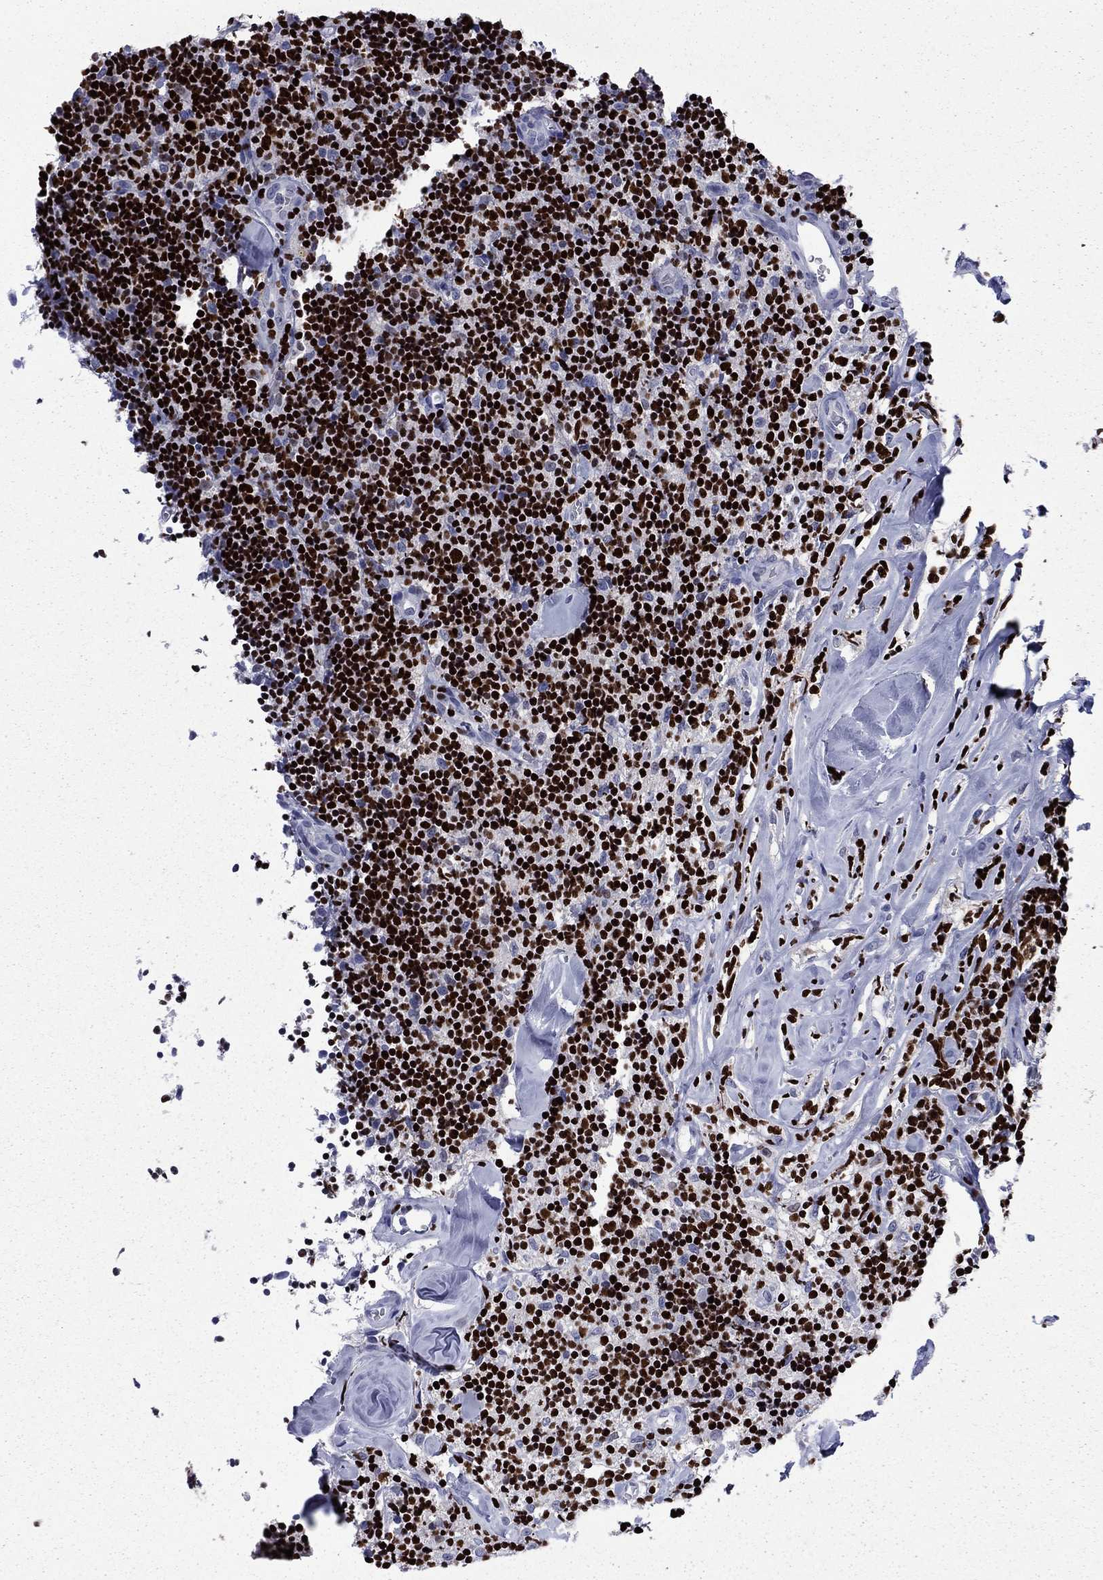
{"staining": {"intensity": "strong", "quantity": ">75%", "location": "nuclear"}, "tissue": "lymphoma", "cell_type": "Tumor cells", "image_type": "cancer", "snomed": [{"axis": "morphology", "description": "Malignant lymphoma, non-Hodgkin's type, Low grade"}, {"axis": "topography", "description": "Lymph node"}], "caption": "Lymphoma stained for a protein demonstrates strong nuclear positivity in tumor cells.", "gene": "IKZF3", "patient": {"sex": "female", "age": 56}}